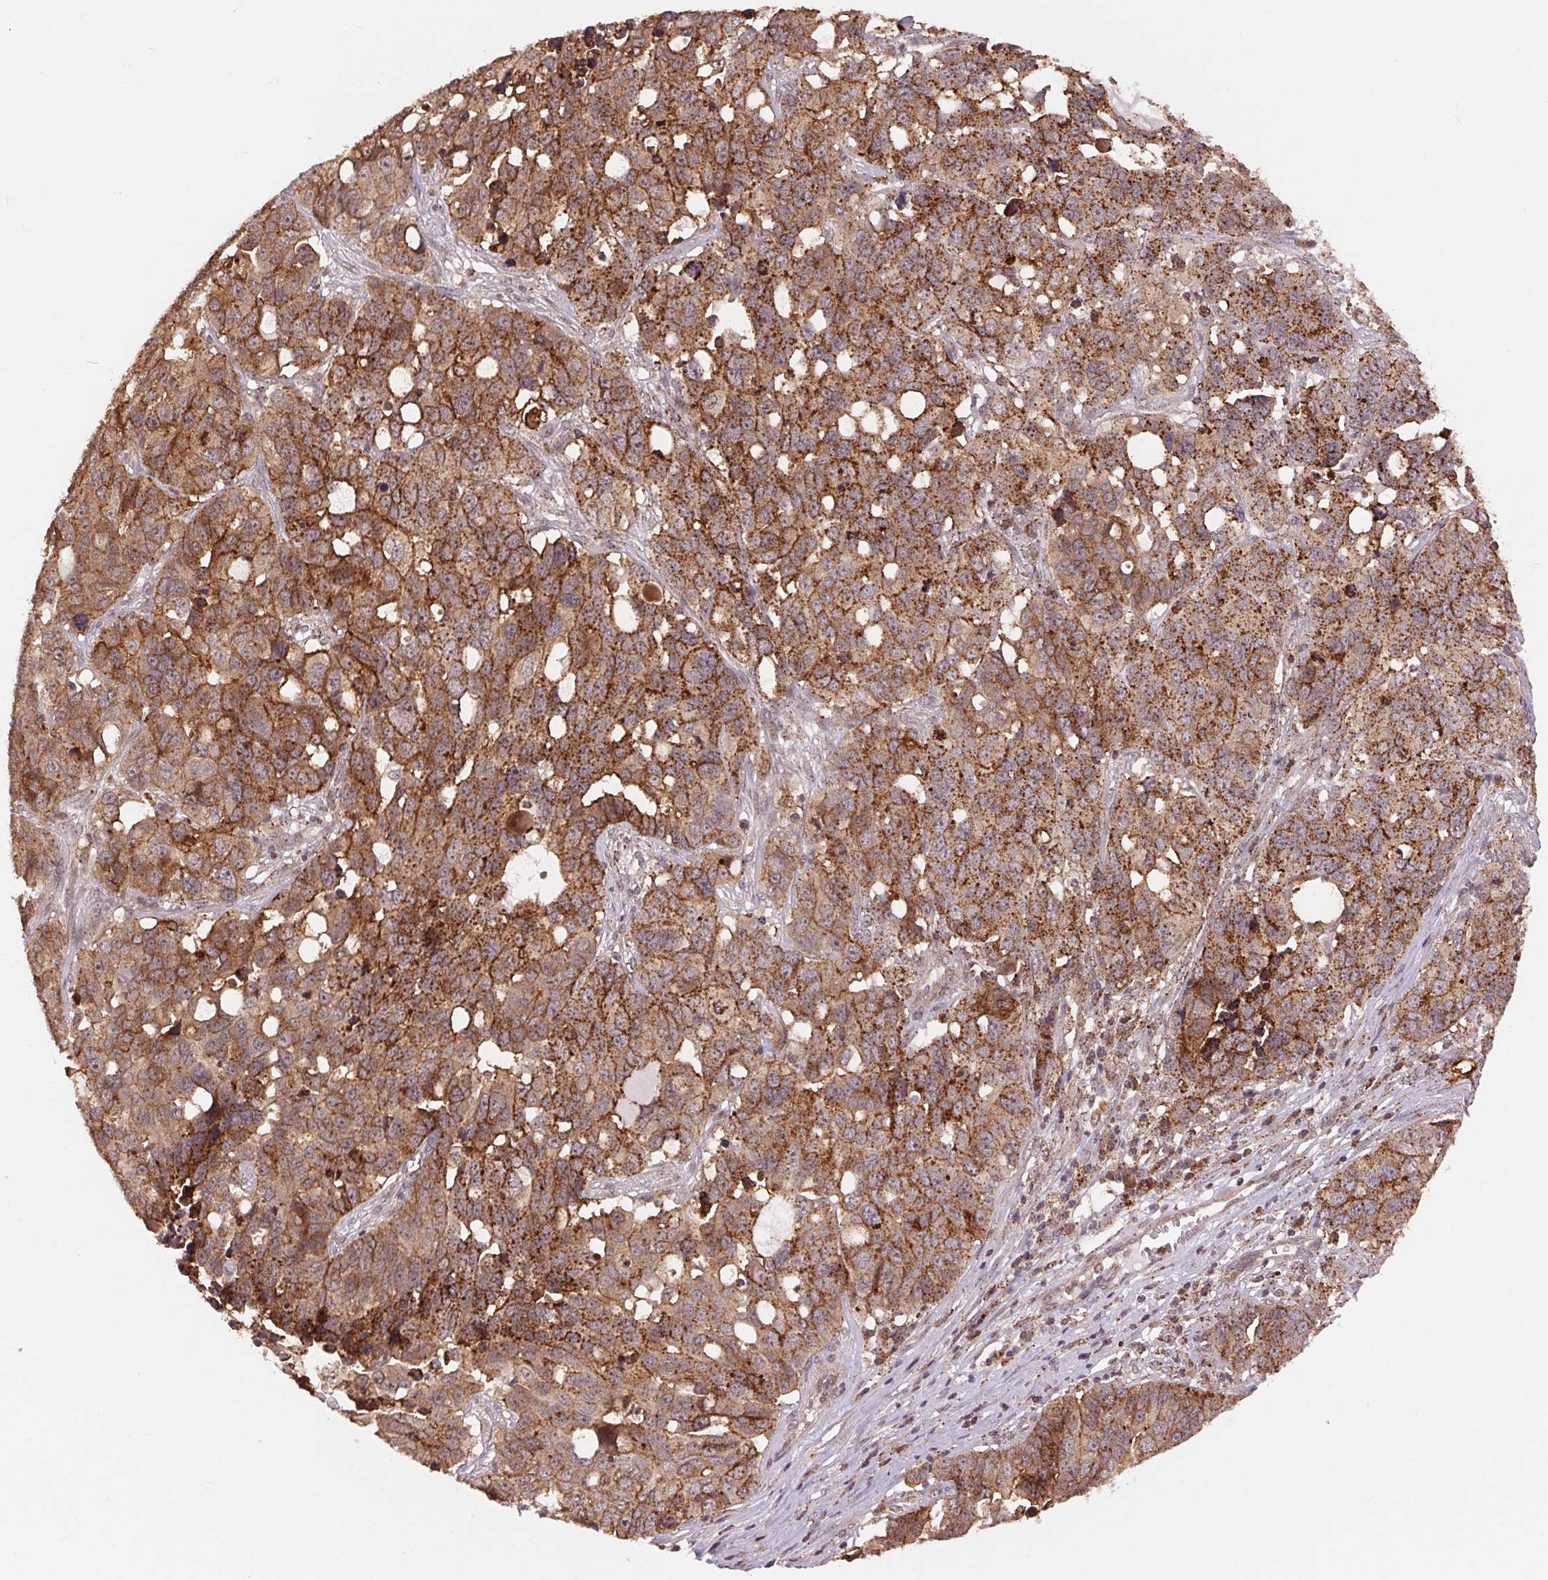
{"staining": {"intensity": "strong", "quantity": ">75%", "location": "cytoplasmic/membranous"}, "tissue": "ovarian cancer", "cell_type": "Tumor cells", "image_type": "cancer", "snomed": [{"axis": "morphology", "description": "Carcinoma, endometroid"}, {"axis": "topography", "description": "Ovary"}], "caption": "A photomicrograph of human endometroid carcinoma (ovarian) stained for a protein shows strong cytoplasmic/membranous brown staining in tumor cells. The staining is performed using DAB (3,3'-diaminobenzidine) brown chromogen to label protein expression. The nuclei are counter-stained blue using hematoxylin.", "gene": "CHMP4B", "patient": {"sex": "female", "age": 78}}